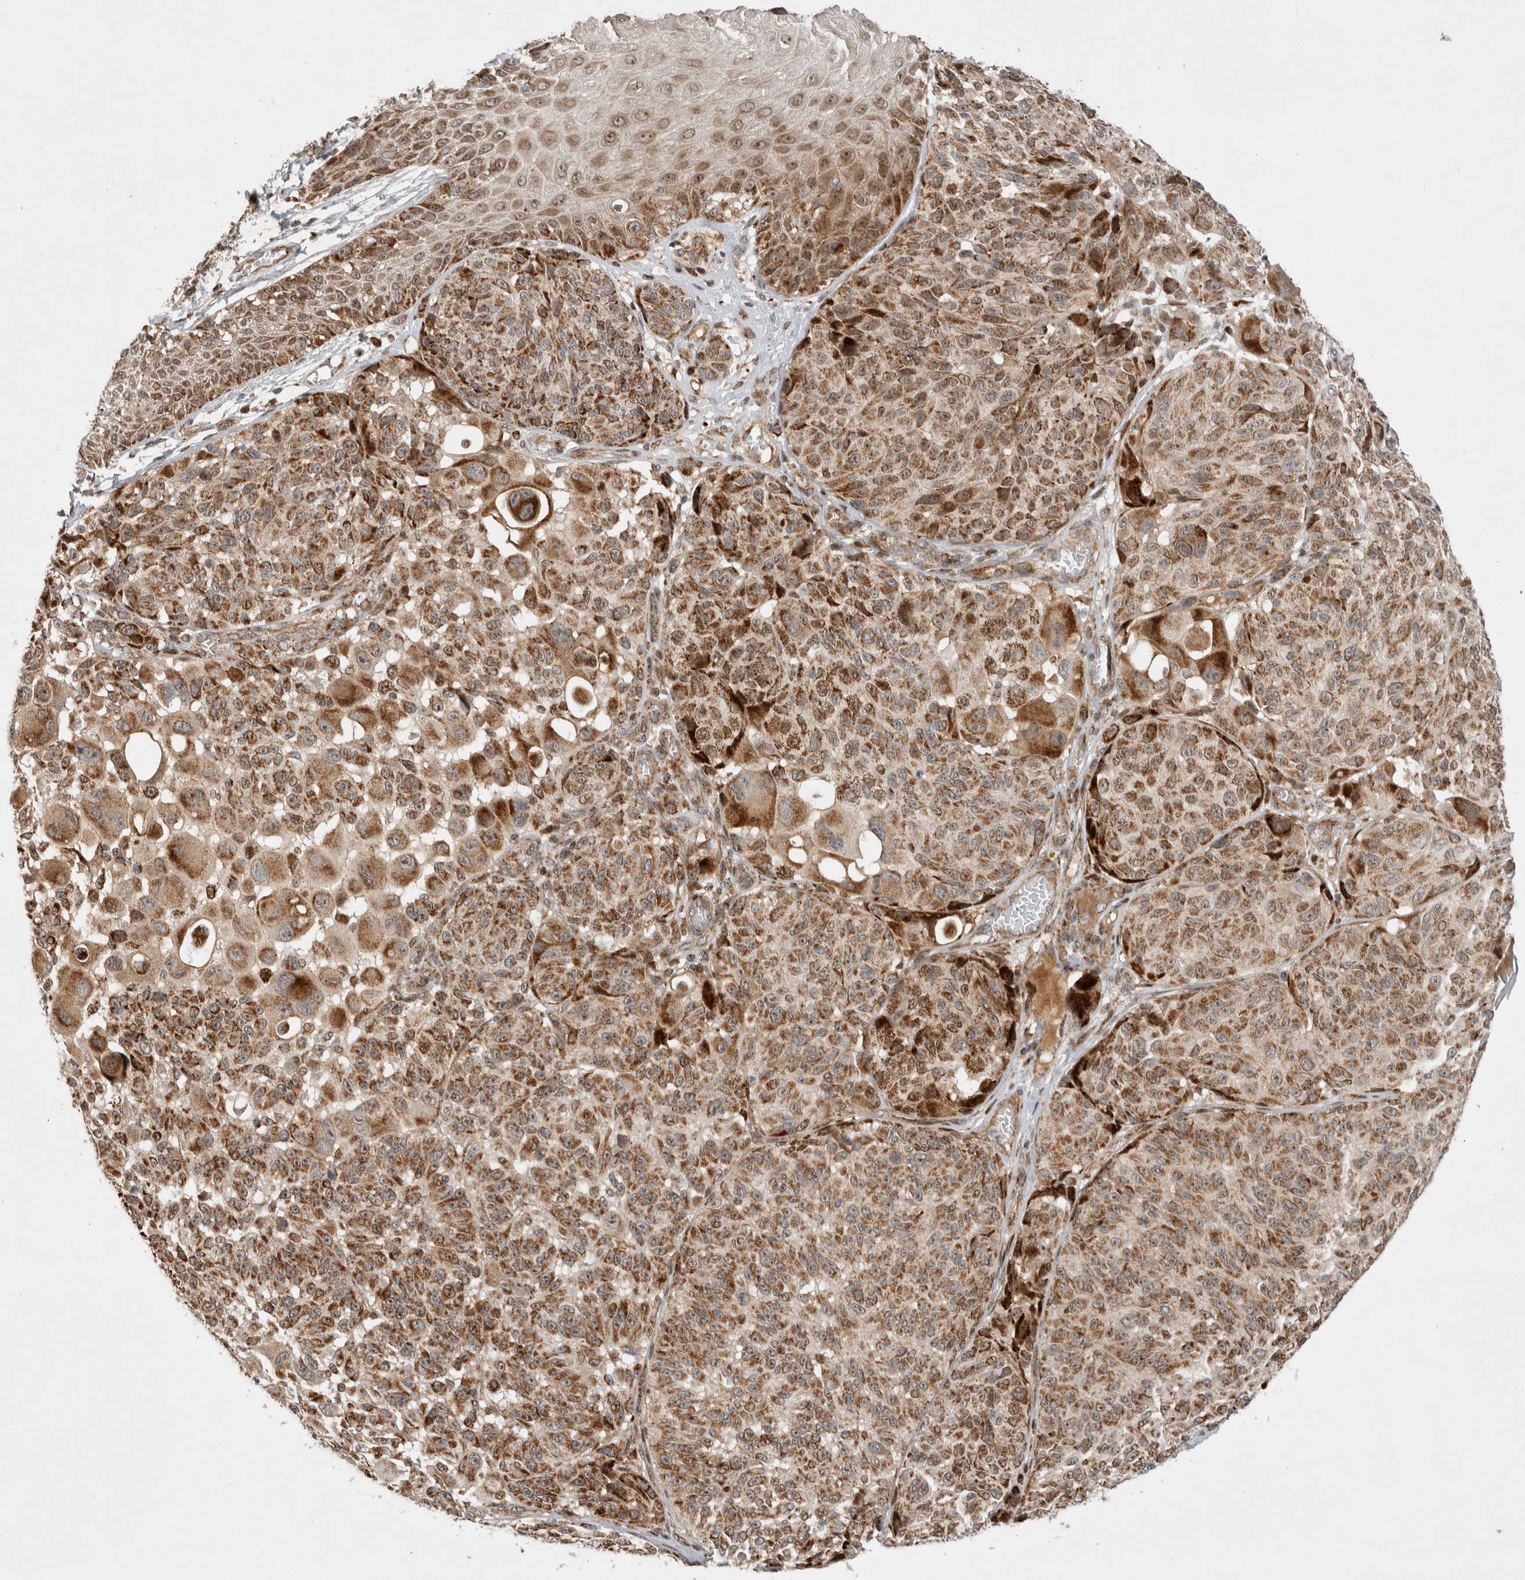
{"staining": {"intensity": "moderate", "quantity": ">75%", "location": "cytoplasmic/membranous,nuclear"}, "tissue": "melanoma", "cell_type": "Tumor cells", "image_type": "cancer", "snomed": [{"axis": "morphology", "description": "Malignant melanoma, NOS"}, {"axis": "topography", "description": "Skin"}], "caption": "Human melanoma stained for a protein (brown) demonstrates moderate cytoplasmic/membranous and nuclear positive expression in about >75% of tumor cells.", "gene": "INSRR", "patient": {"sex": "male", "age": 83}}